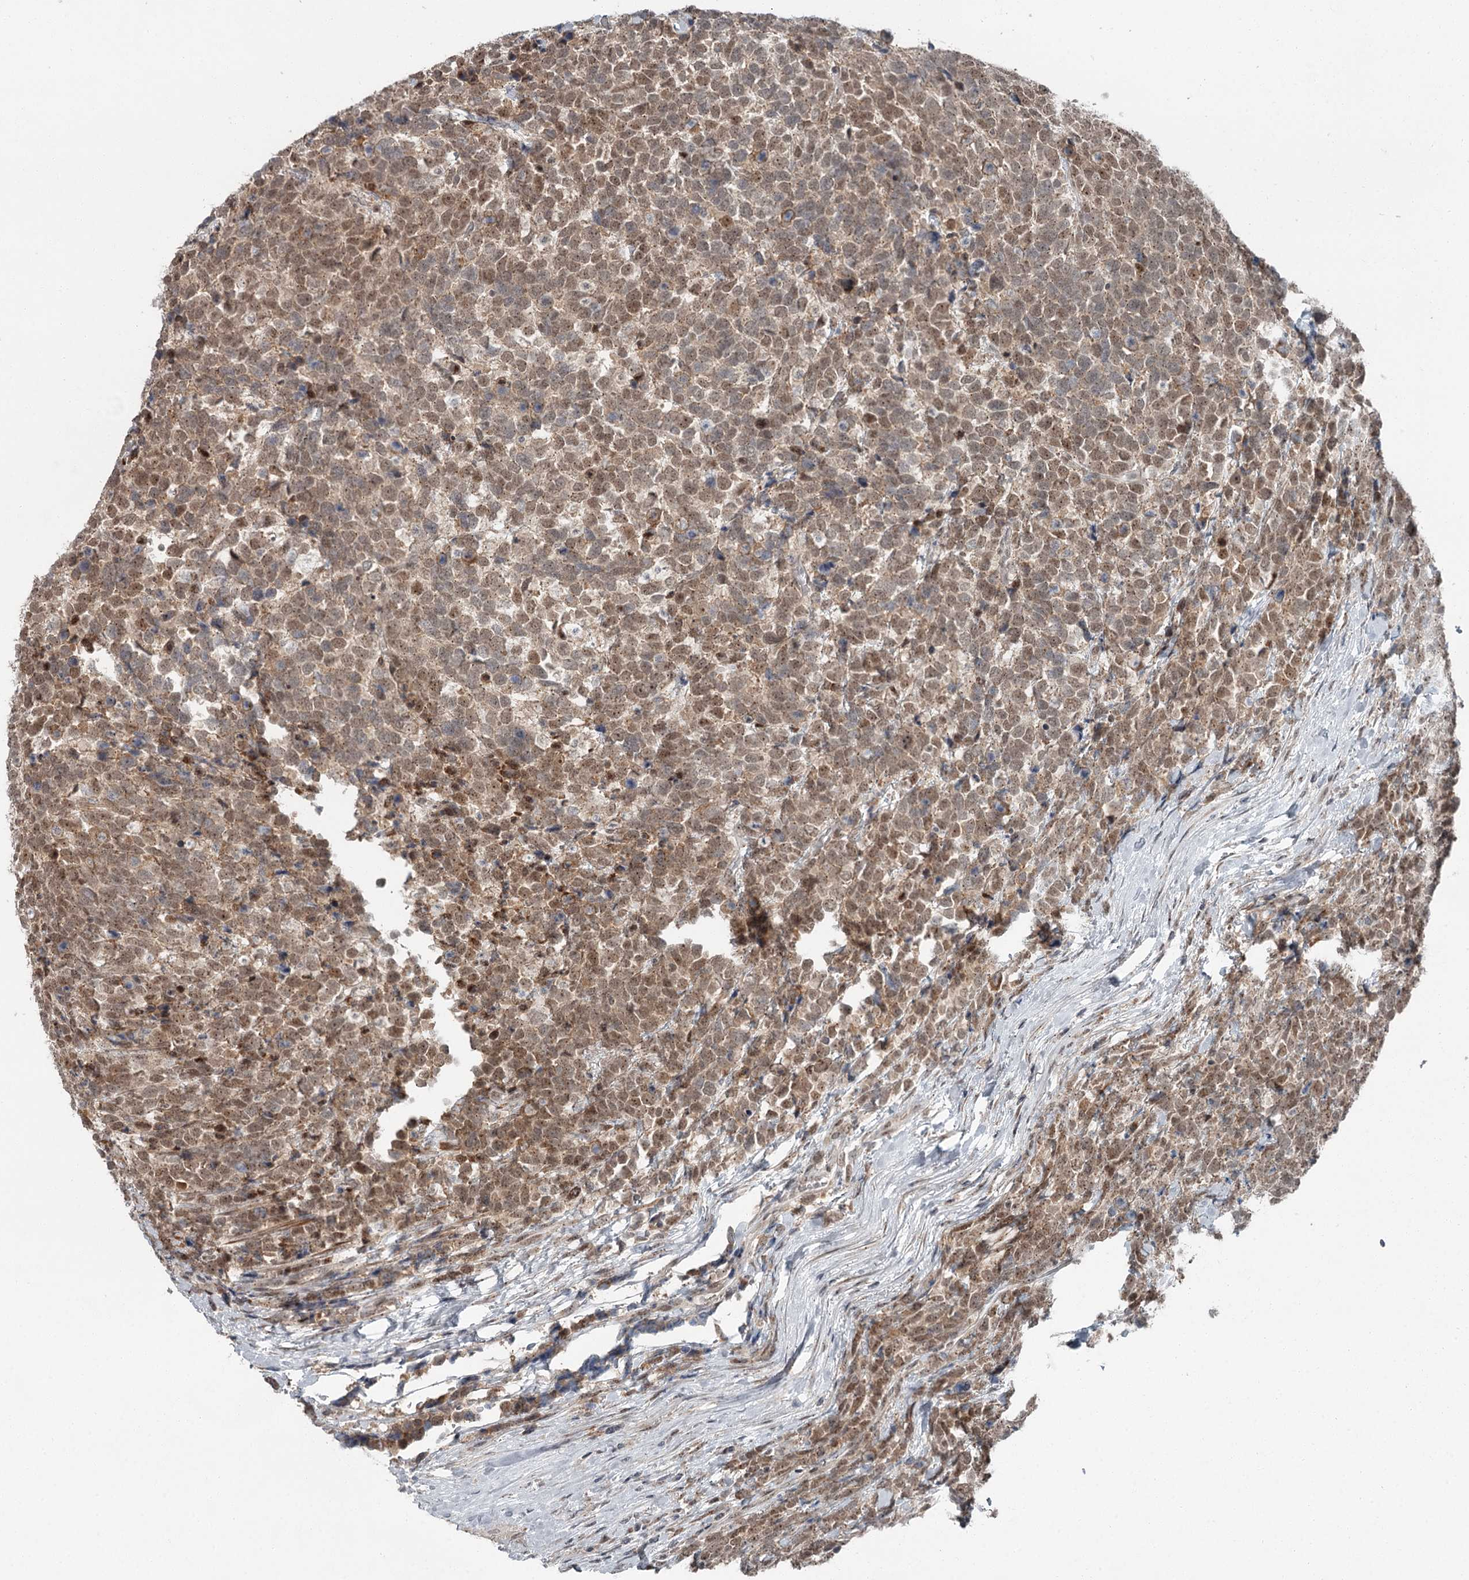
{"staining": {"intensity": "moderate", "quantity": ">75%", "location": "nuclear"}, "tissue": "urothelial cancer", "cell_type": "Tumor cells", "image_type": "cancer", "snomed": [{"axis": "morphology", "description": "Urothelial carcinoma, High grade"}, {"axis": "topography", "description": "Urinary bladder"}], "caption": "Immunohistochemical staining of human urothelial cancer demonstrates medium levels of moderate nuclear positivity in about >75% of tumor cells.", "gene": "EXOSC1", "patient": {"sex": "female", "age": 82}}